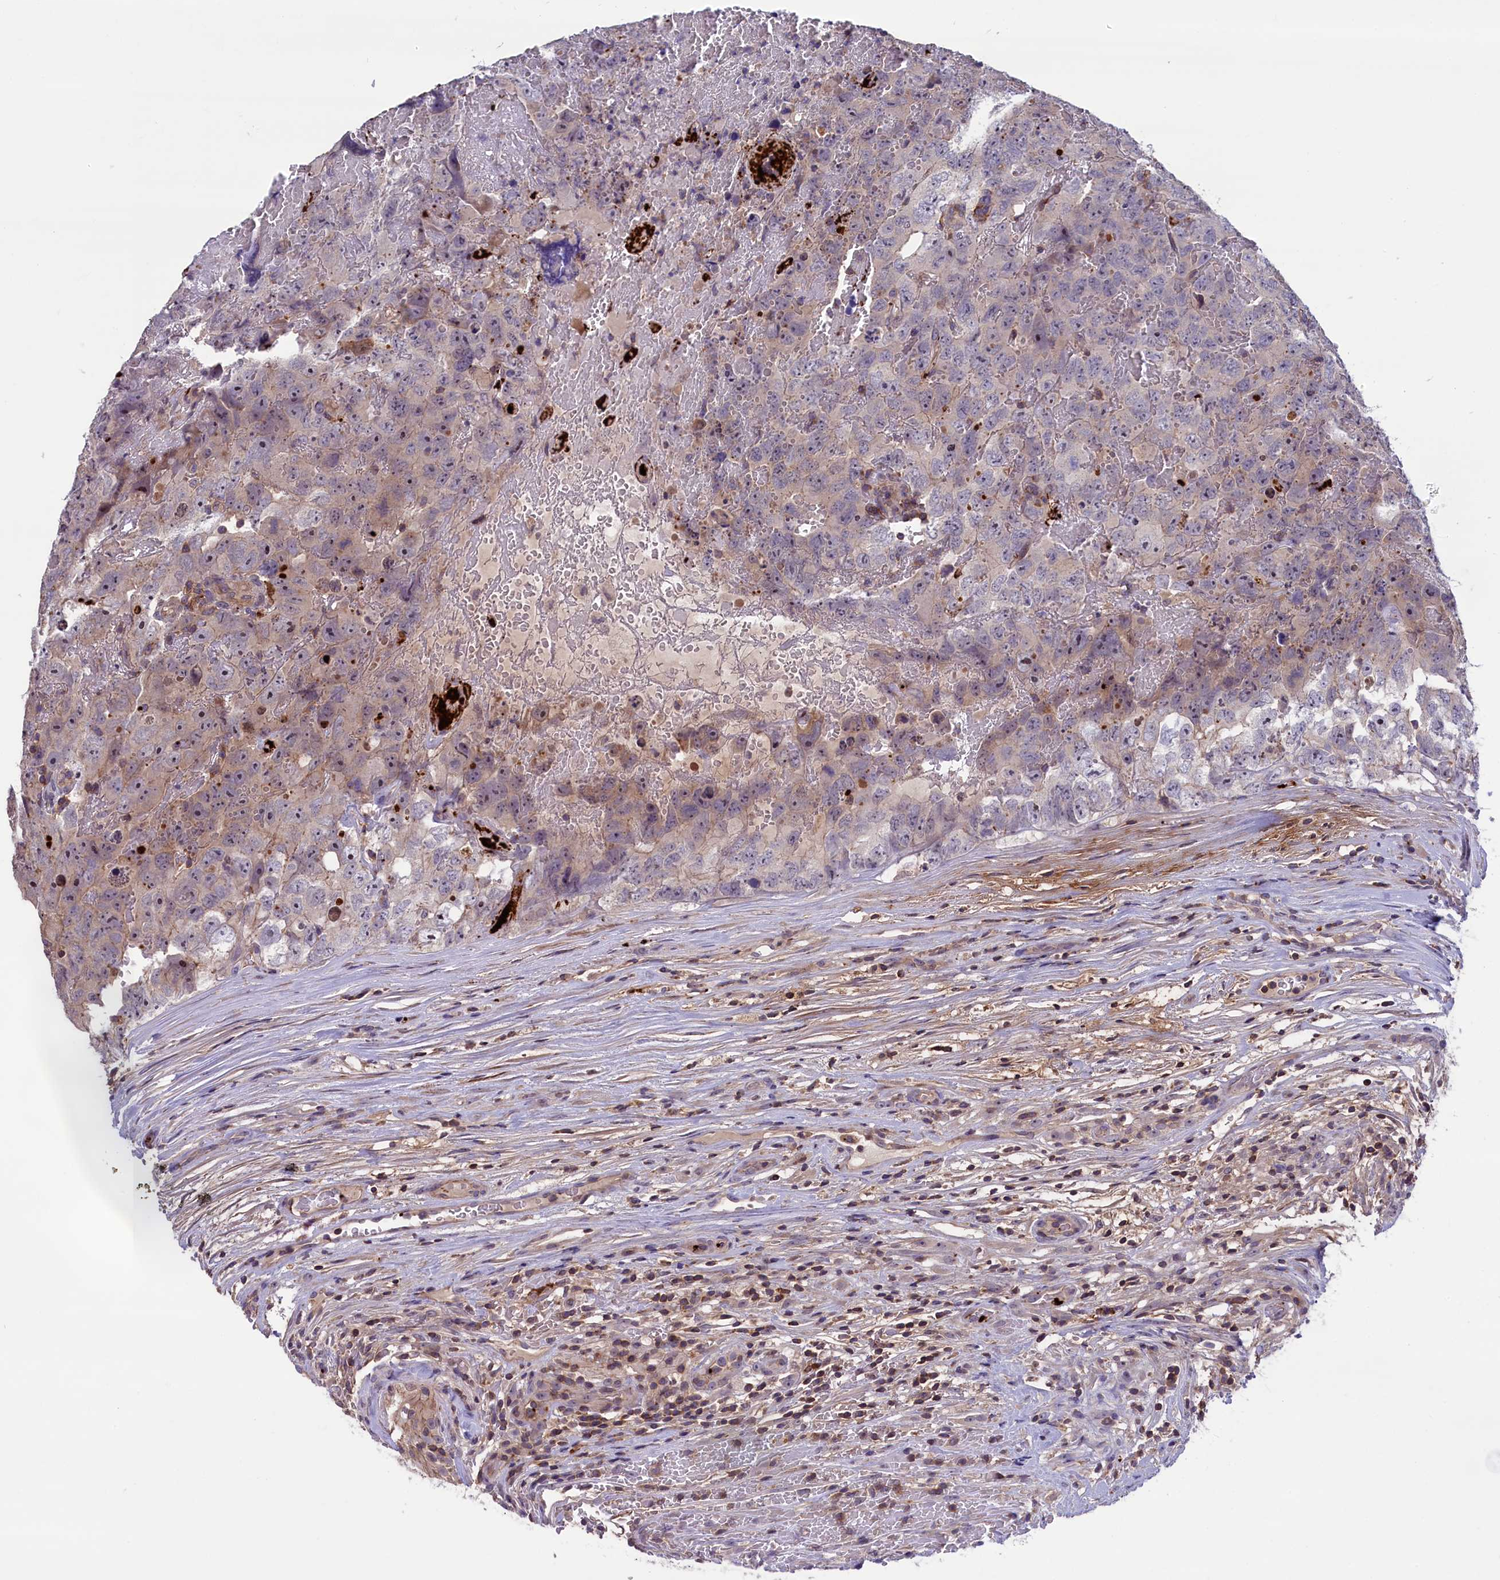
{"staining": {"intensity": "weak", "quantity": "<25%", "location": "cytoplasmic/membranous"}, "tissue": "testis cancer", "cell_type": "Tumor cells", "image_type": "cancer", "snomed": [{"axis": "morphology", "description": "Carcinoma, Embryonal, NOS"}, {"axis": "topography", "description": "Testis"}], "caption": "A high-resolution image shows immunohistochemistry staining of testis cancer (embryonal carcinoma), which shows no significant expression in tumor cells.", "gene": "HEATR3", "patient": {"sex": "male", "age": 45}}